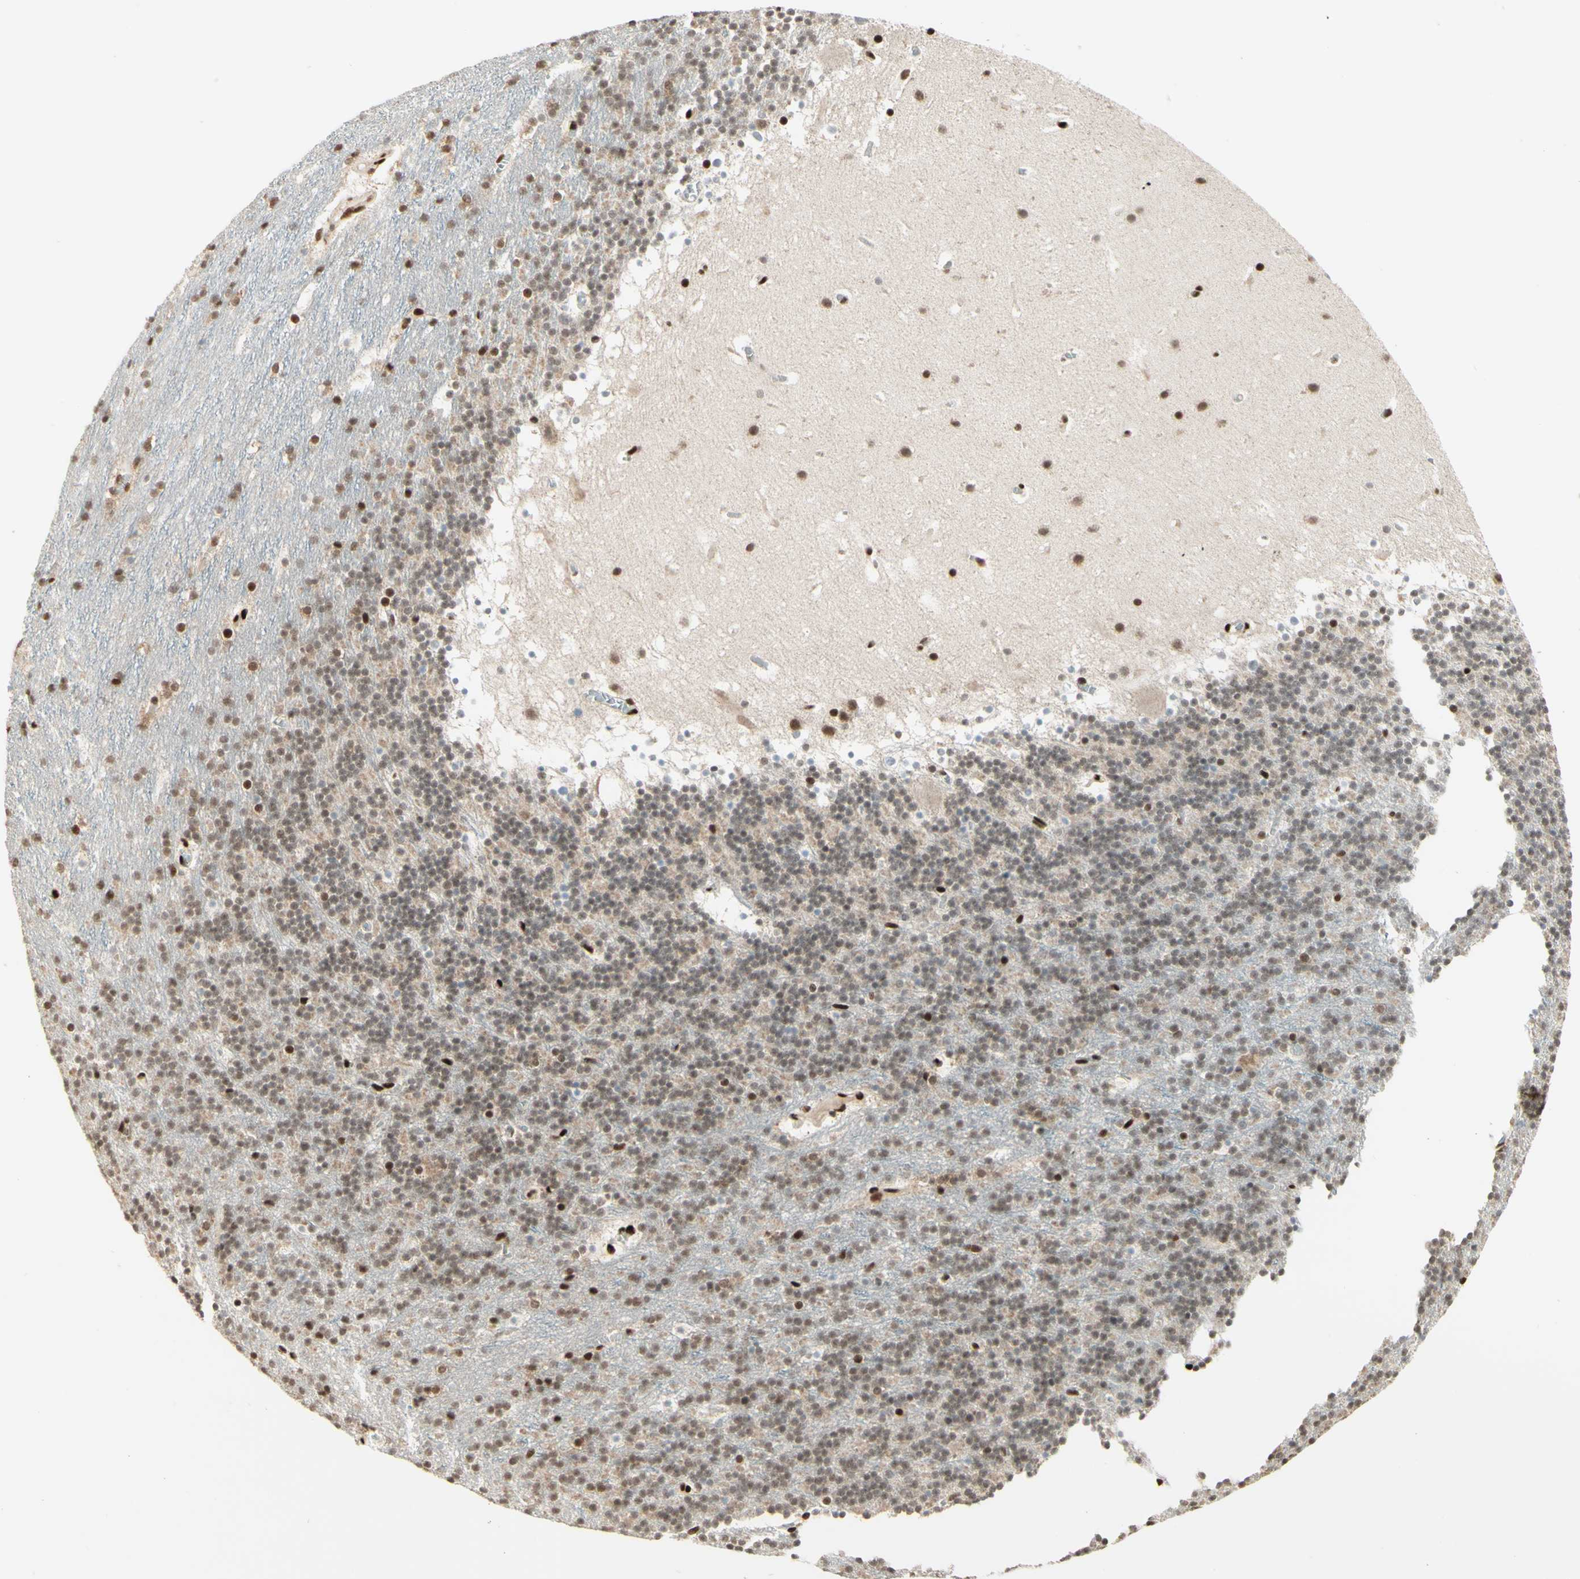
{"staining": {"intensity": "moderate", "quantity": "<25%", "location": "nuclear"}, "tissue": "cerebellum", "cell_type": "Cells in granular layer", "image_type": "normal", "snomed": [{"axis": "morphology", "description": "Normal tissue, NOS"}, {"axis": "topography", "description": "Cerebellum"}], "caption": "A brown stain shows moderate nuclear positivity of a protein in cells in granular layer of benign cerebellum. (DAB IHC, brown staining for protein, blue staining for nuclei).", "gene": "NR3C1", "patient": {"sex": "male", "age": 45}}